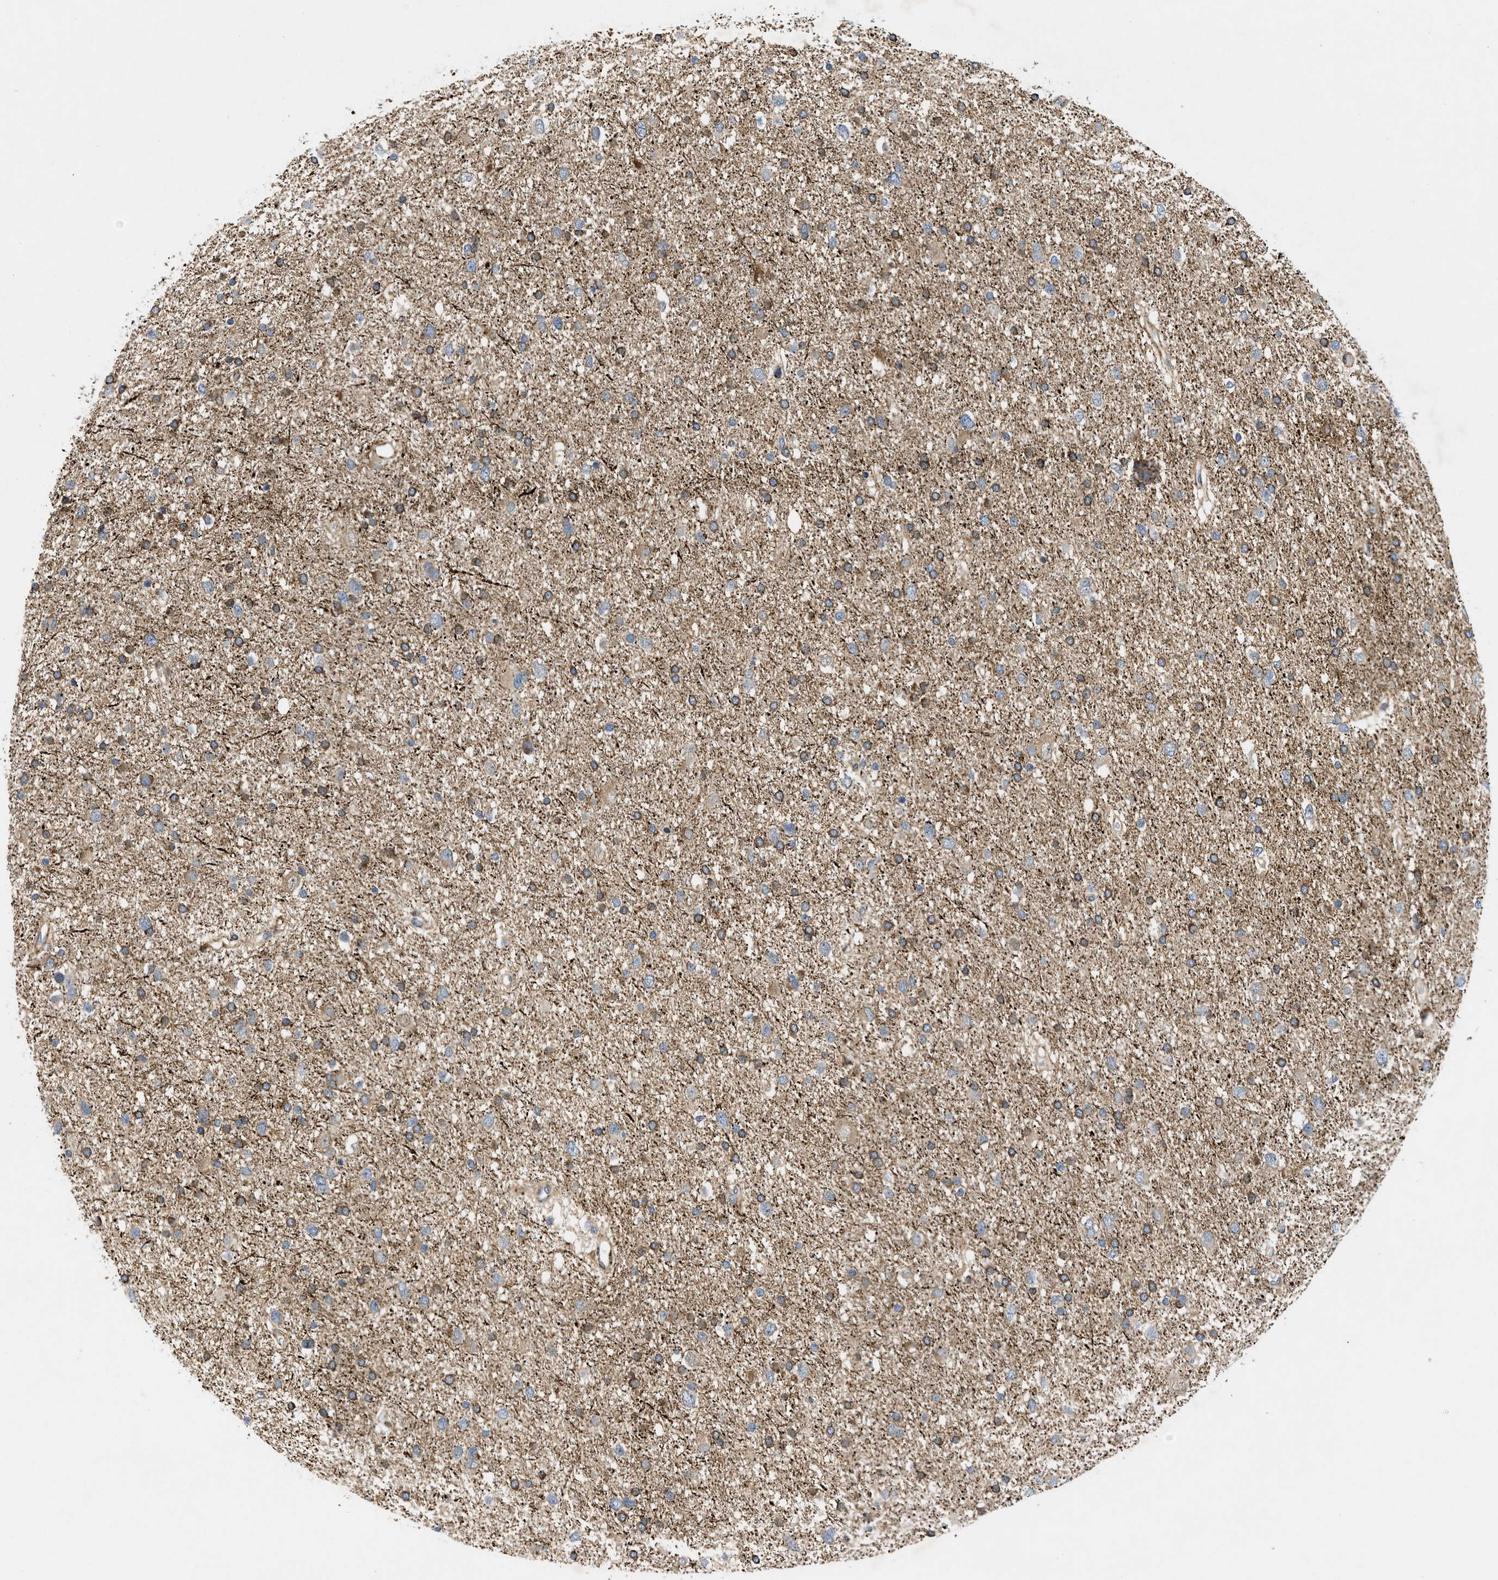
{"staining": {"intensity": "moderate", "quantity": ">75%", "location": "cytoplasmic/membranous"}, "tissue": "glioma", "cell_type": "Tumor cells", "image_type": "cancer", "snomed": [{"axis": "morphology", "description": "Glioma, malignant, Low grade"}, {"axis": "topography", "description": "Brain"}], "caption": "Glioma tissue exhibits moderate cytoplasmic/membranous staining in about >75% of tumor cells, visualized by immunohistochemistry.", "gene": "ZNF599", "patient": {"sex": "female", "age": 37}}